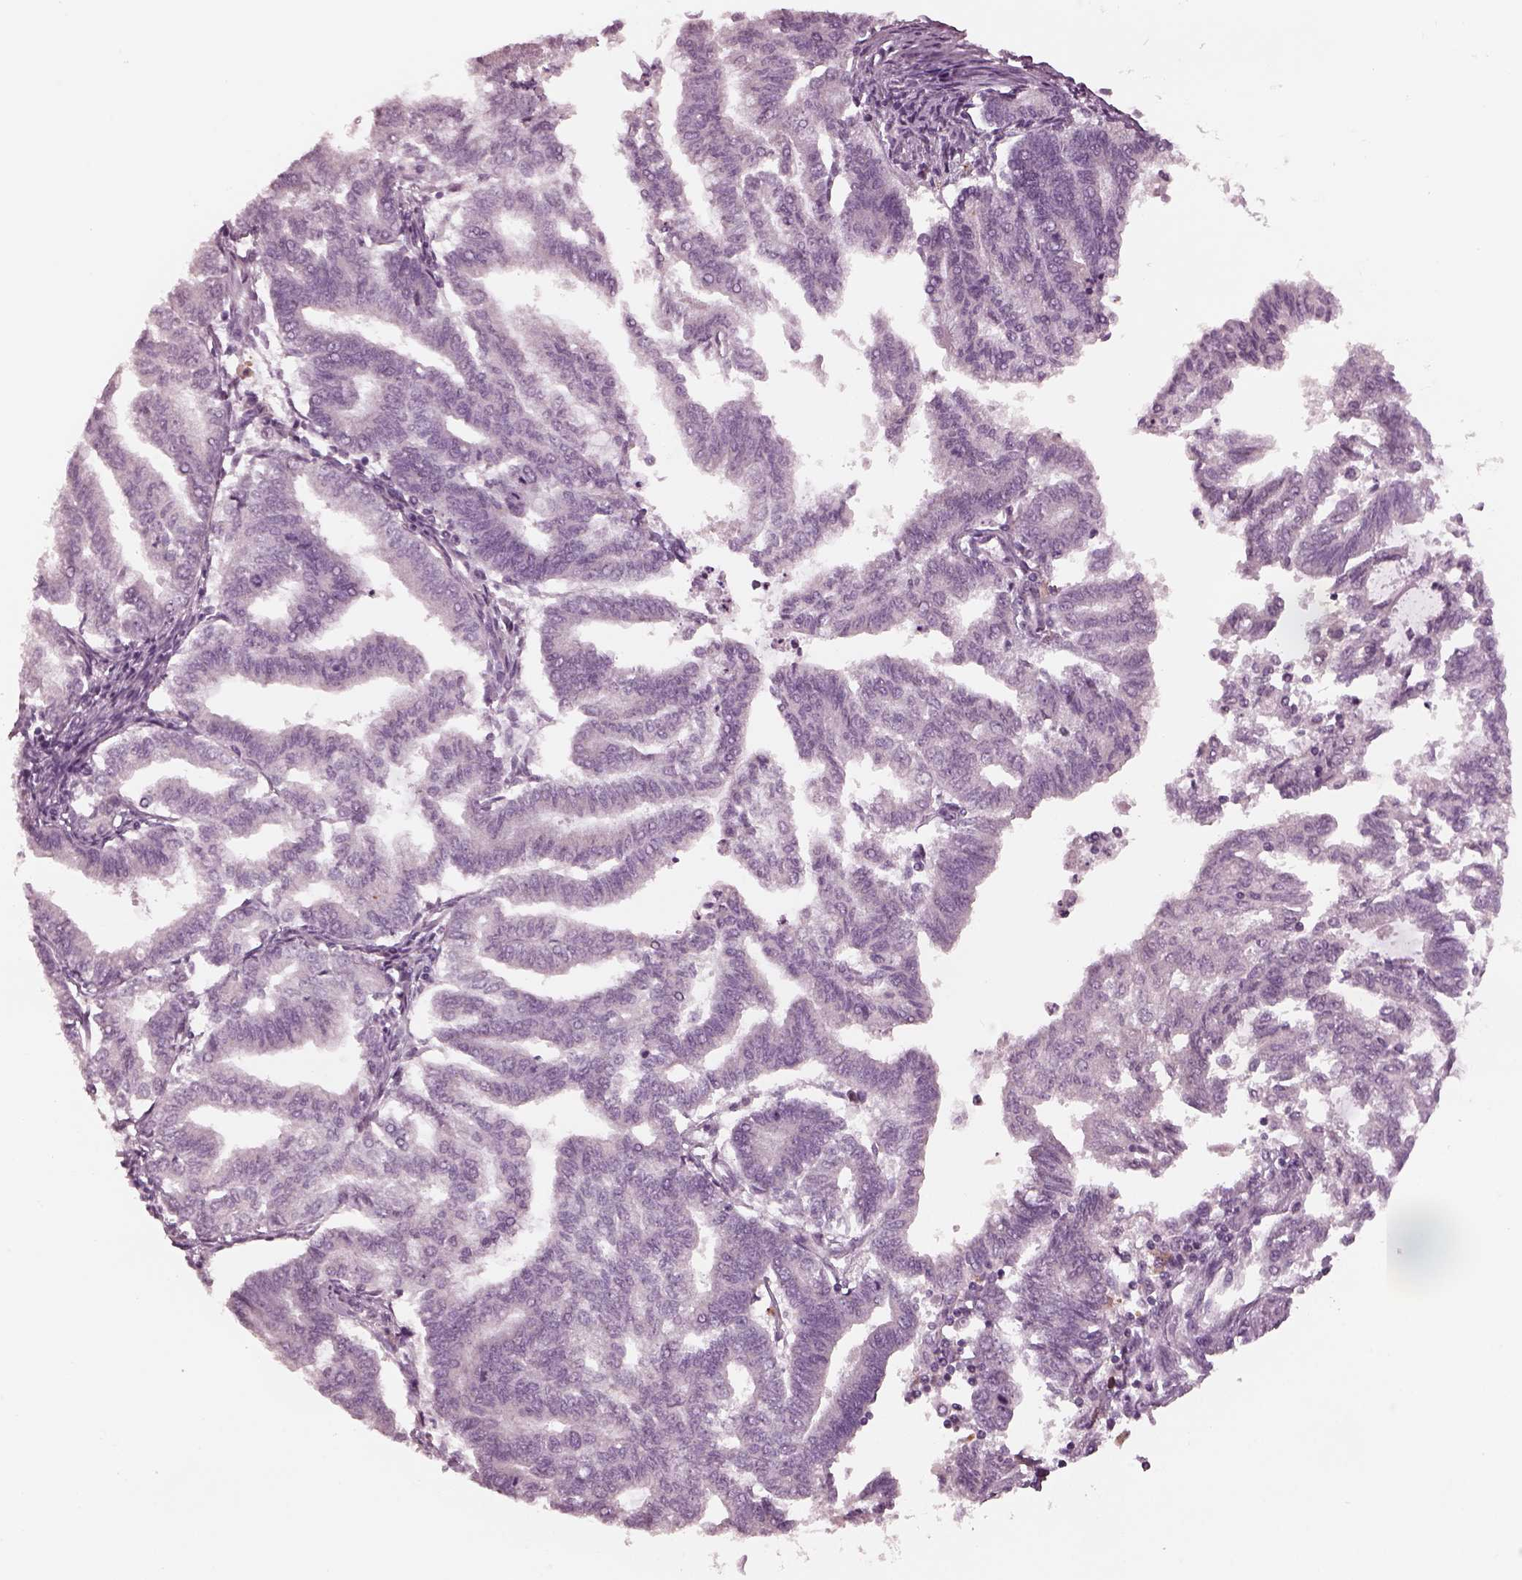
{"staining": {"intensity": "negative", "quantity": "none", "location": "none"}, "tissue": "endometrial cancer", "cell_type": "Tumor cells", "image_type": "cancer", "snomed": [{"axis": "morphology", "description": "Adenocarcinoma, NOS"}, {"axis": "topography", "description": "Endometrium"}], "caption": "Immunohistochemistry (IHC) of endometrial cancer (adenocarcinoma) reveals no staining in tumor cells.", "gene": "MIA", "patient": {"sex": "female", "age": 79}}